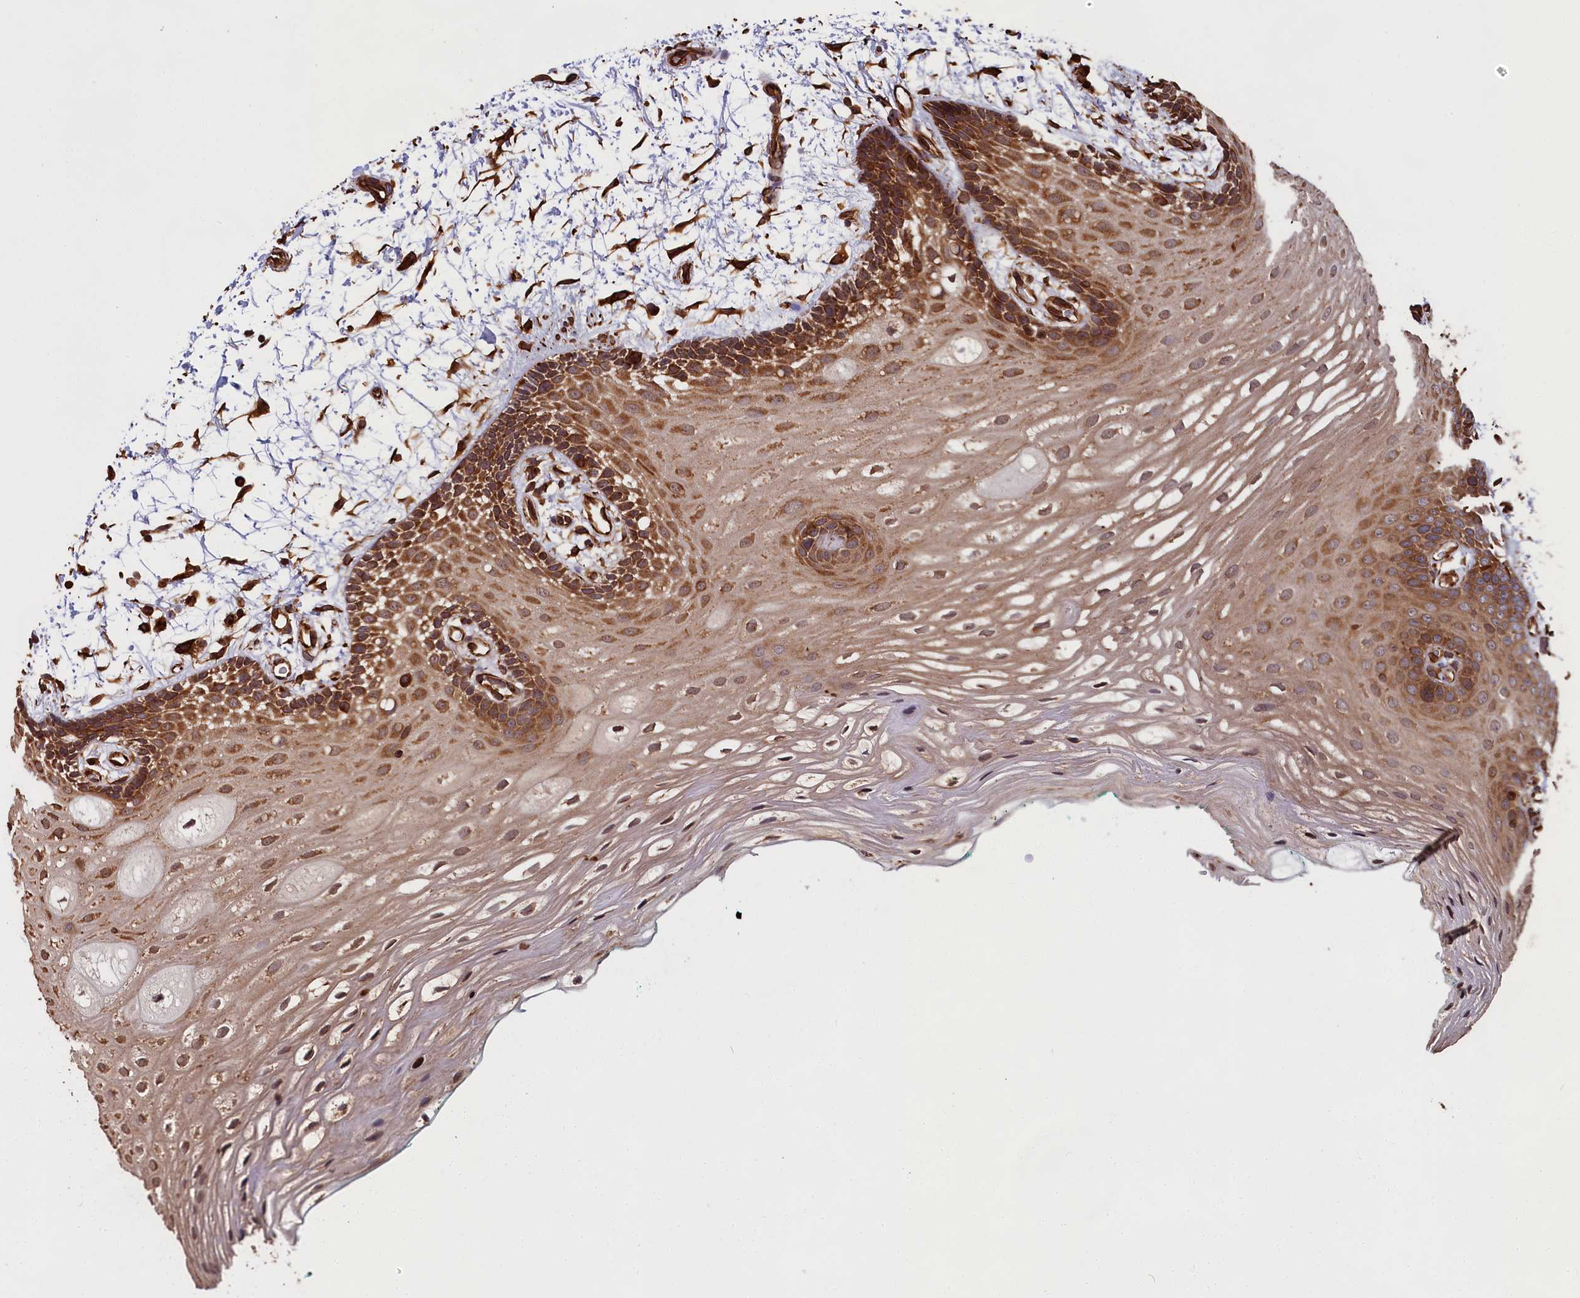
{"staining": {"intensity": "strong", "quantity": "<25%", "location": "cytoplasmic/membranous"}, "tissue": "oral mucosa", "cell_type": "Squamous epithelial cells", "image_type": "normal", "snomed": [{"axis": "morphology", "description": "Normal tissue, NOS"}, {"axis": "topography", "description": "Skeletal muscle"}, {"axis": "topography", "description": "Oral tissue"}, {"axis": "topography", "description": "Peripheral nerve tissue"}], "caption": "Immunohistochemistry (IHC) of normal oral mucosa reveals medium levels of strong cytoplasmic/membranous expression in about <25% of squamous epithelial cells.", "gene": "CCDC124", "patient": {"sex": "female", "age": 84}}